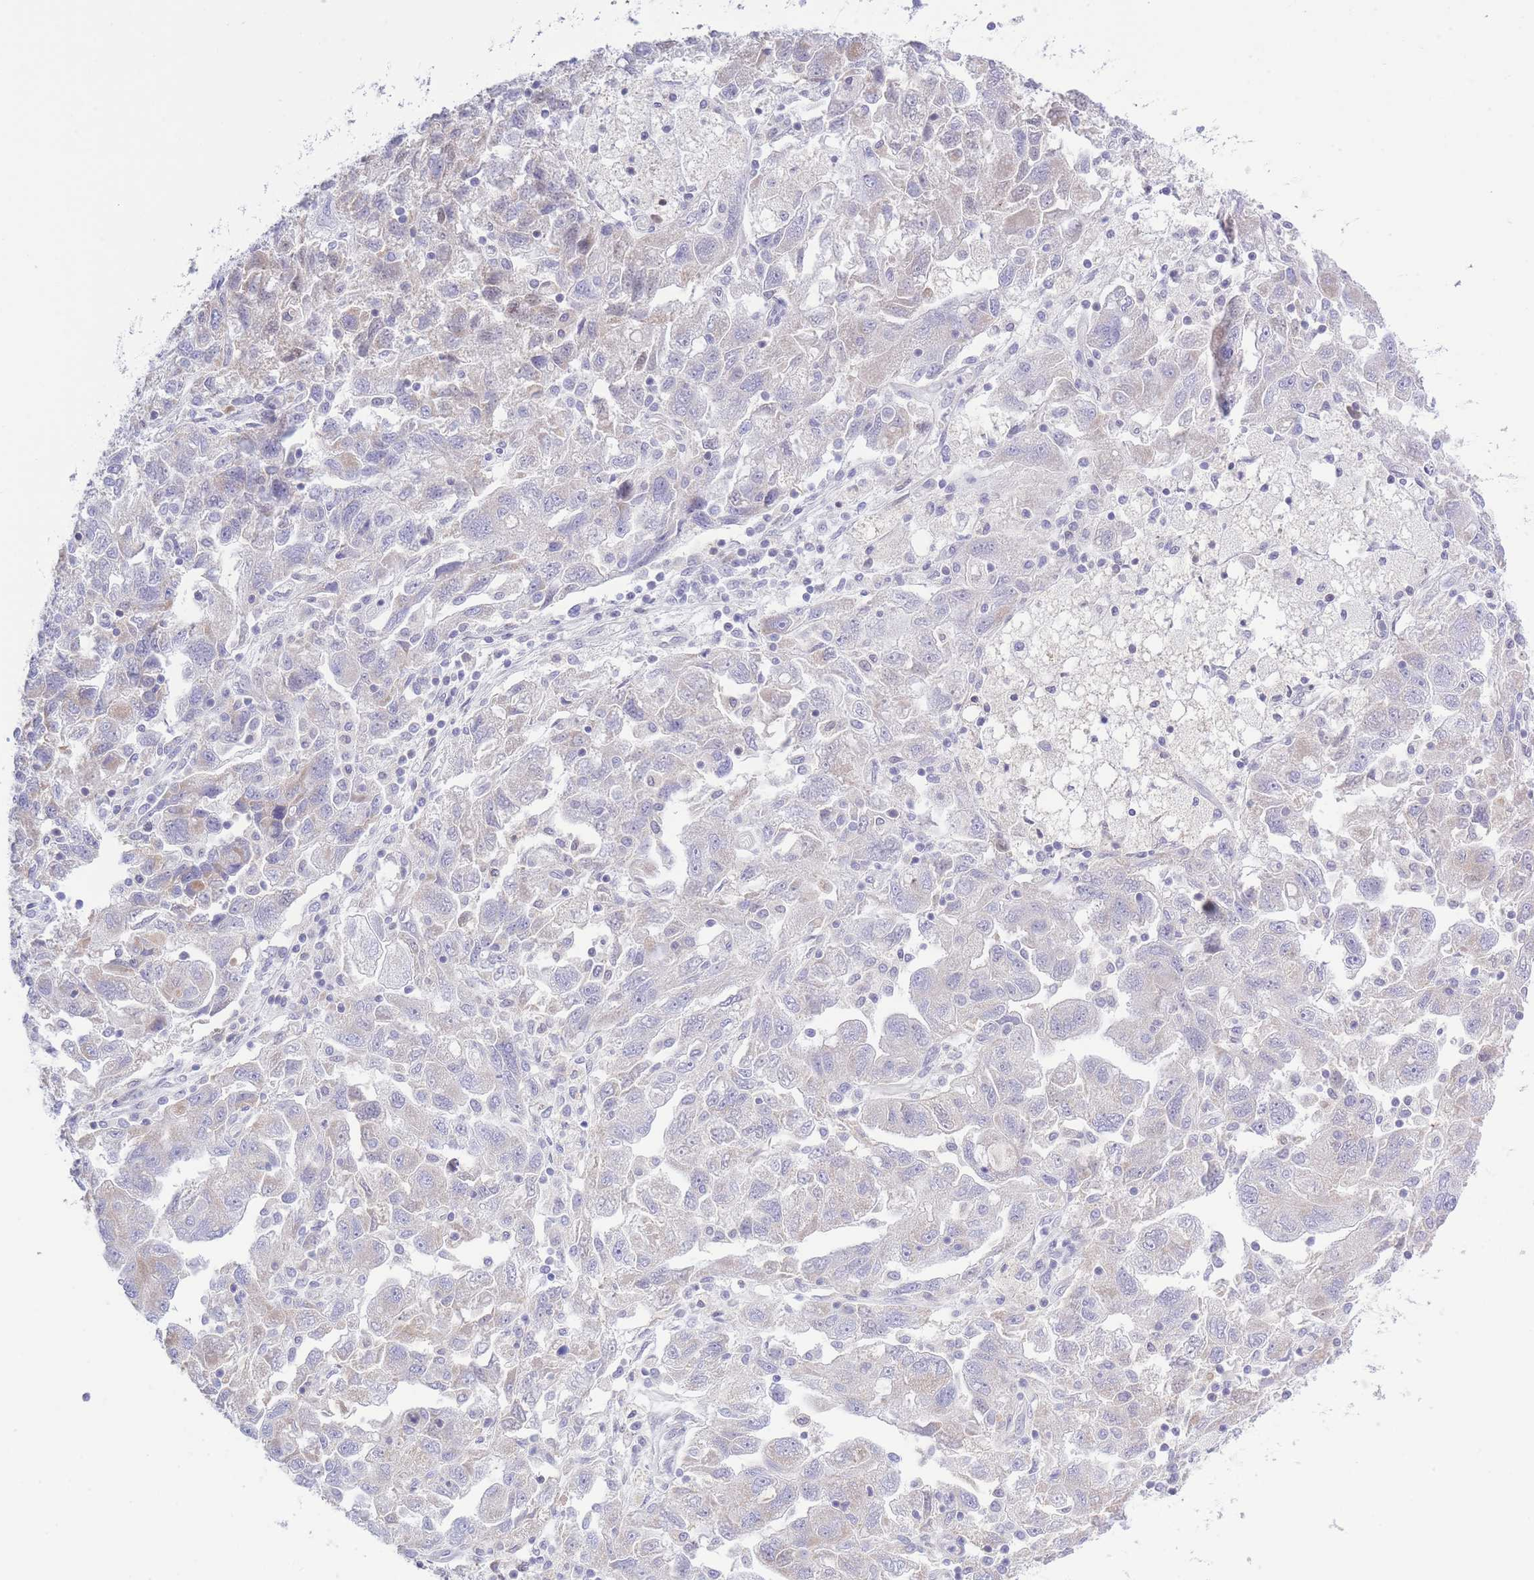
{"staining": {"intensity": "negative", "quantity": "none", "location": "none"}, "tissue": "ovarian cancer", "cell_type": "Tumor cells", "image_type": "cancer", "snomed": [{"axis": "morphology", "description": "Carcinoma, NOS"}, {"axis": "morphology", "description": "Cystadenocarcinoma, serous, NOS"}, {"axis": "topography", "description": "Ovary"}], "caption": "IHC photomicrograph of neoplastic tissue: human ovarian cancer stained with DAB reveals no significant protein positivity in tumor cells.", "gene": "NANP", "patient": {"sex": "female", "age": 69}}